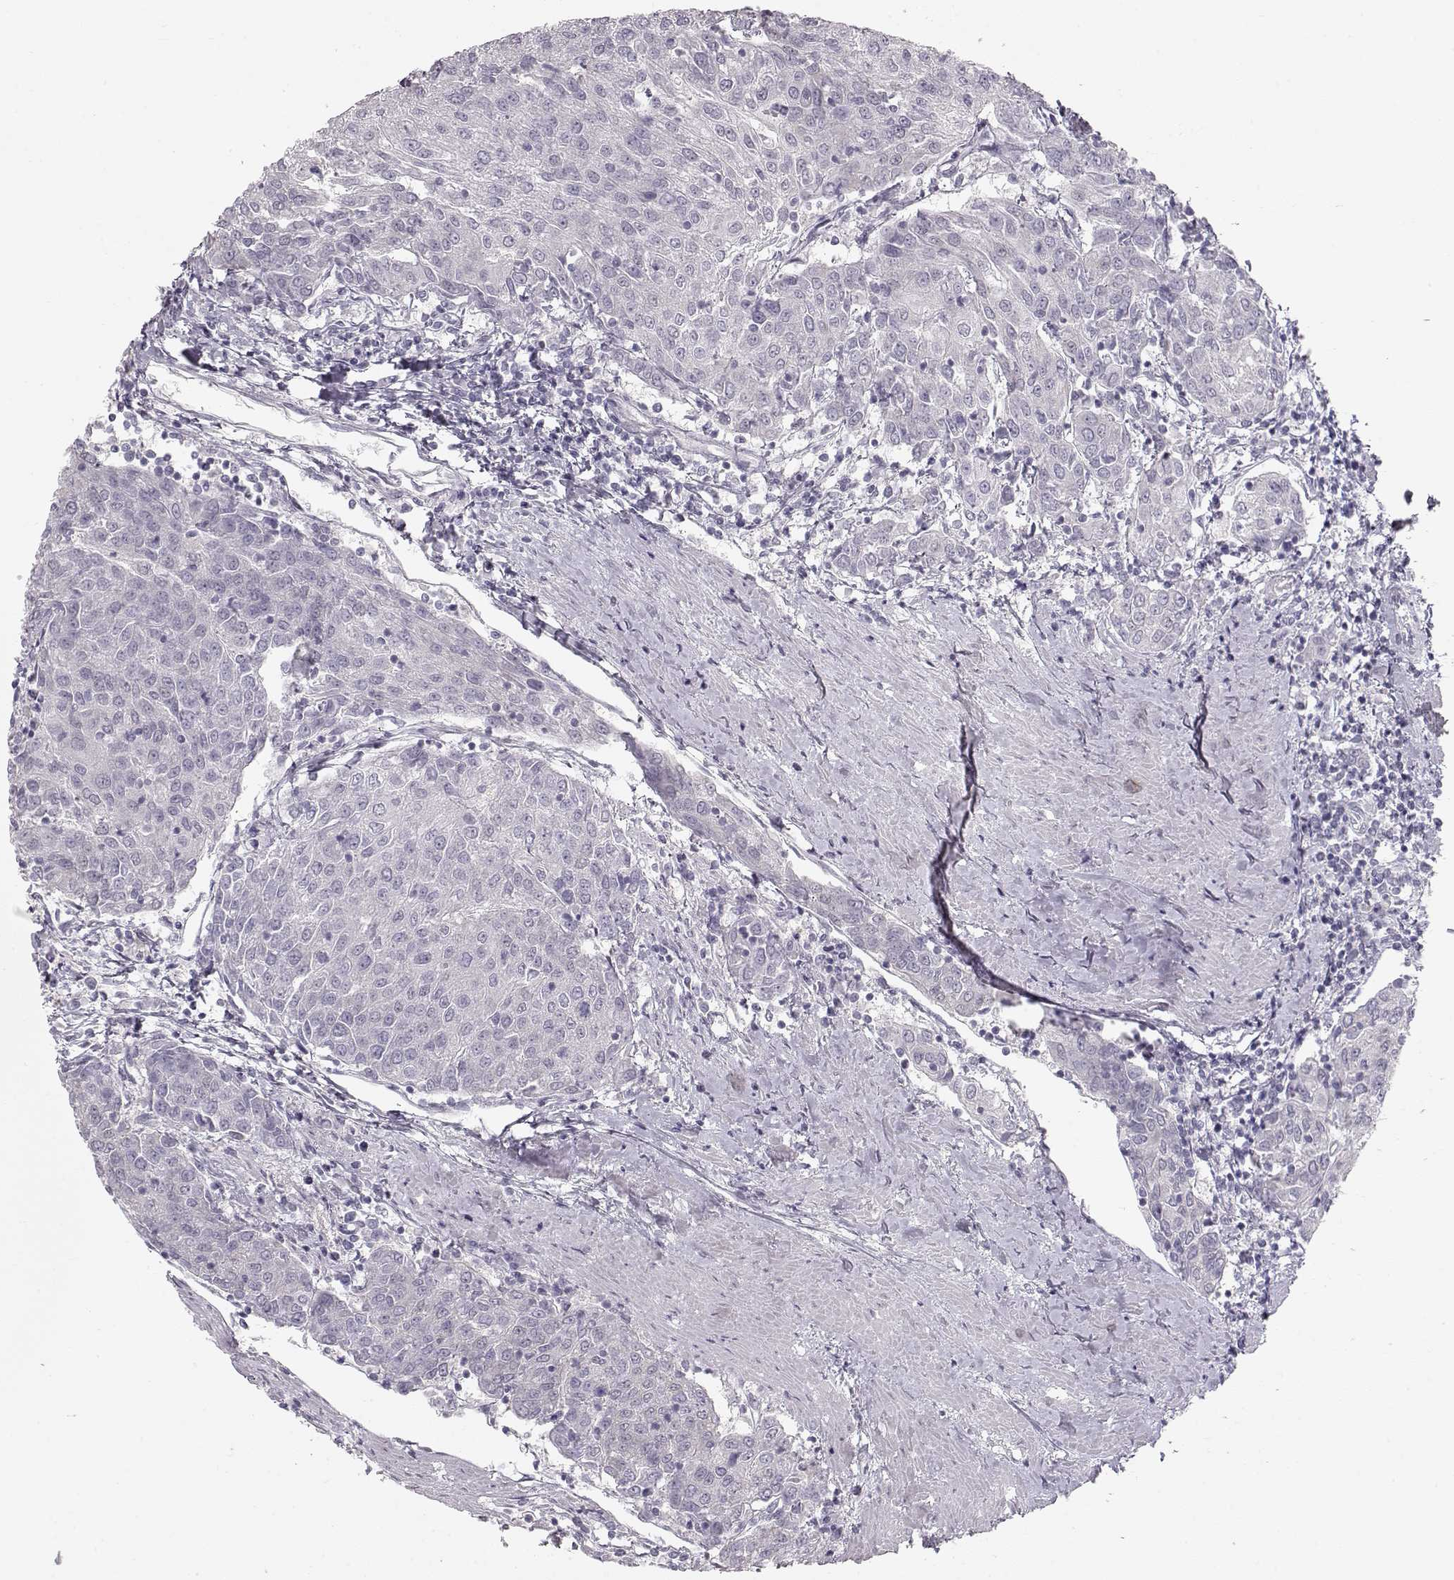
{"staining": {"intensity": "negative", "quantity": "none", "location": "none"}, "tissue": "urothelial cancer", "cell_type": "Tumor cells", "image_type": "cancer", "snomed": [{"axis": "morphology", "description": "Urothelial carcinoma, High grade"}, {"axis": "topography", "description": "Urinary bladder"}], "caption": "High magnification brightfield microscopy of urothelial cancer stained with DAB (3,3'-diaminobenzidine) (brown) and counterstained with hematoxylin (blue): tumor cells show no significant positivity.", "gene": "FAM205A", "patient": {"sex": "female", "age": 85}}